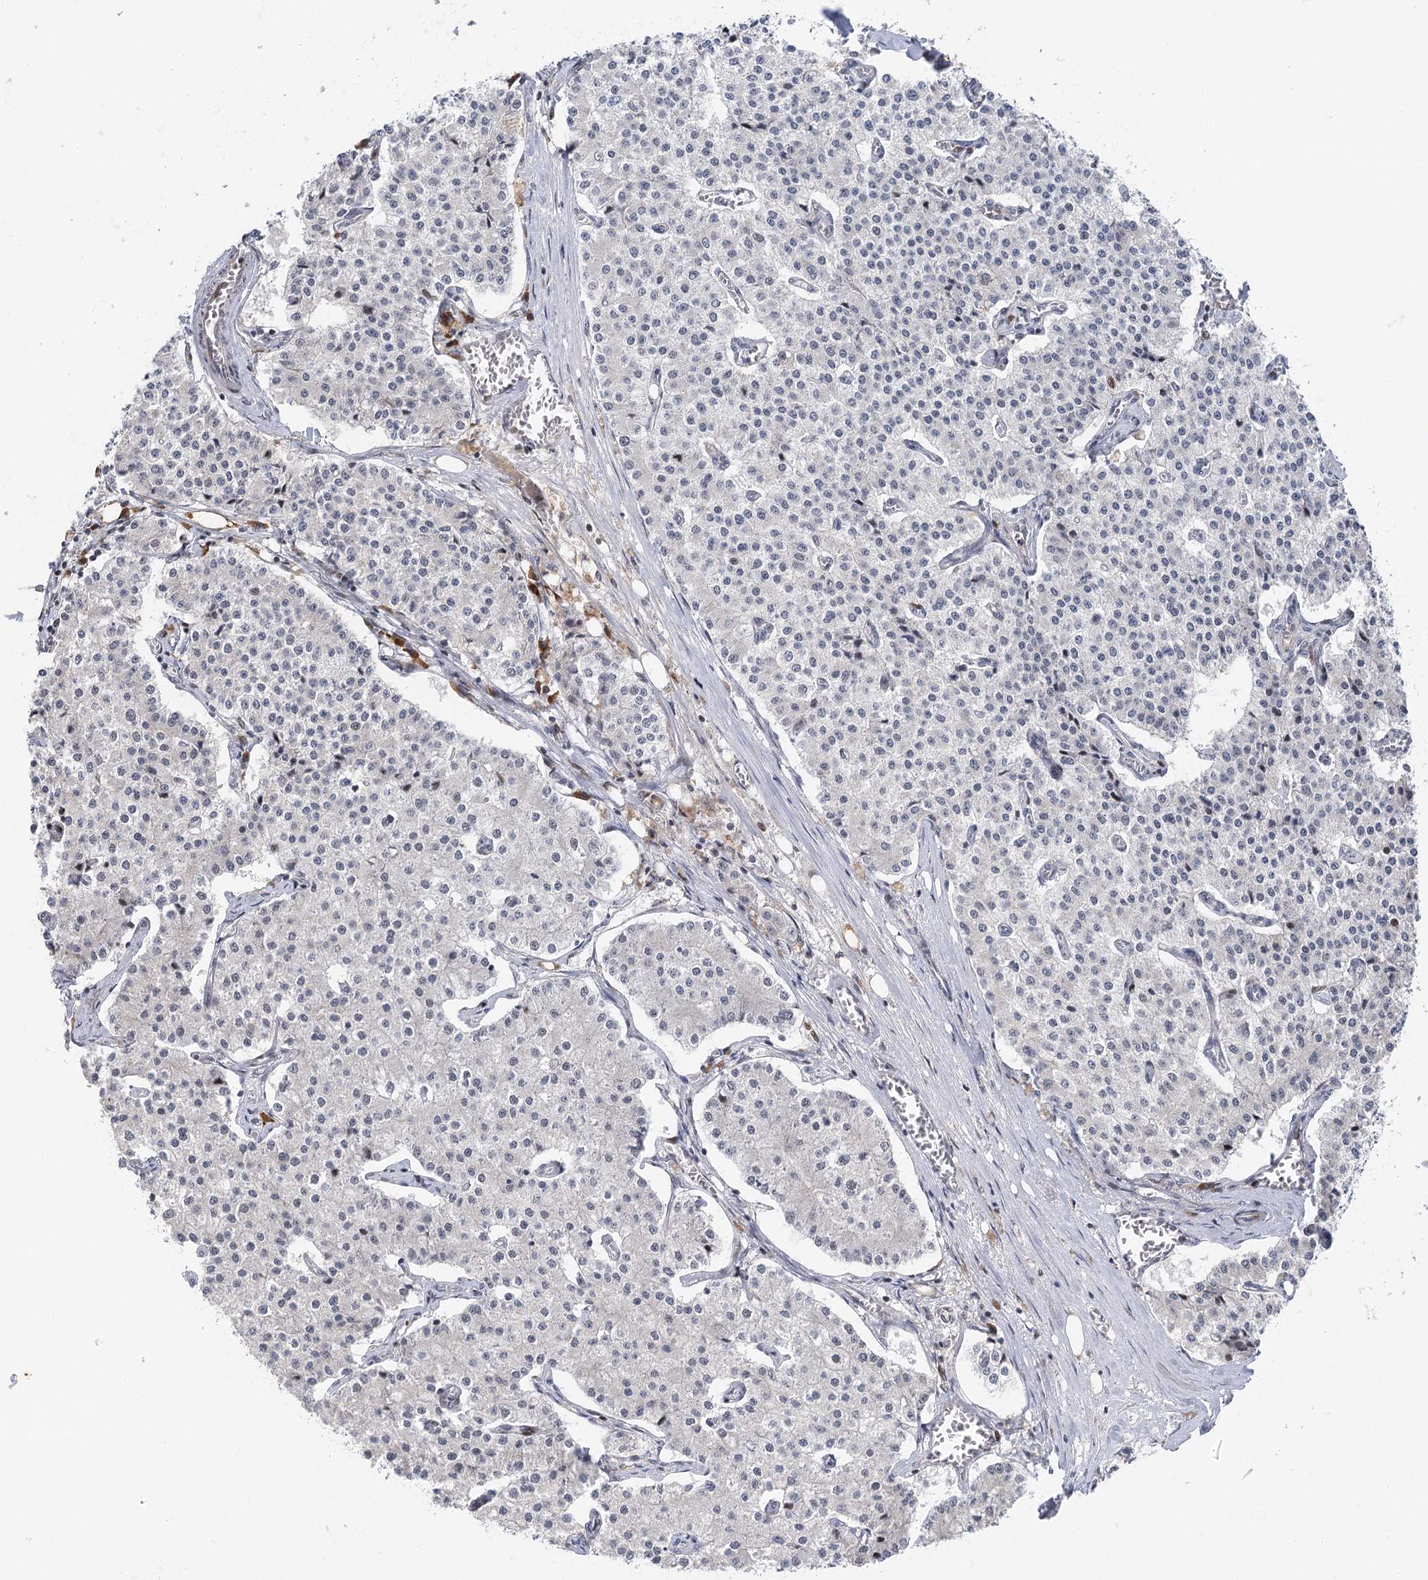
{"staining": {"intensity": "negative", "quantity": "none", "location": "none"}, "tissue": "carcinoid", "cell_type": "Tumor cells", "image_type": "cancer", "snomed": [{"axis": "morphology", "description": "Carcinoid, malignant, NOS"}, {"axis": "topography", "description": "Colon"}], "caption": "IHC photomicrograph of neoplastic tissue: carcinoid (malignant) stained with DAB (3,3'-diaminobenzidine) reveals no significant protein staining in tumor cells. (Immunohistochemistry (ihc), brightfield microscopy, high magnification).", "gene": "IL11RA", "patient": {"sex": "female", "age": 52}}